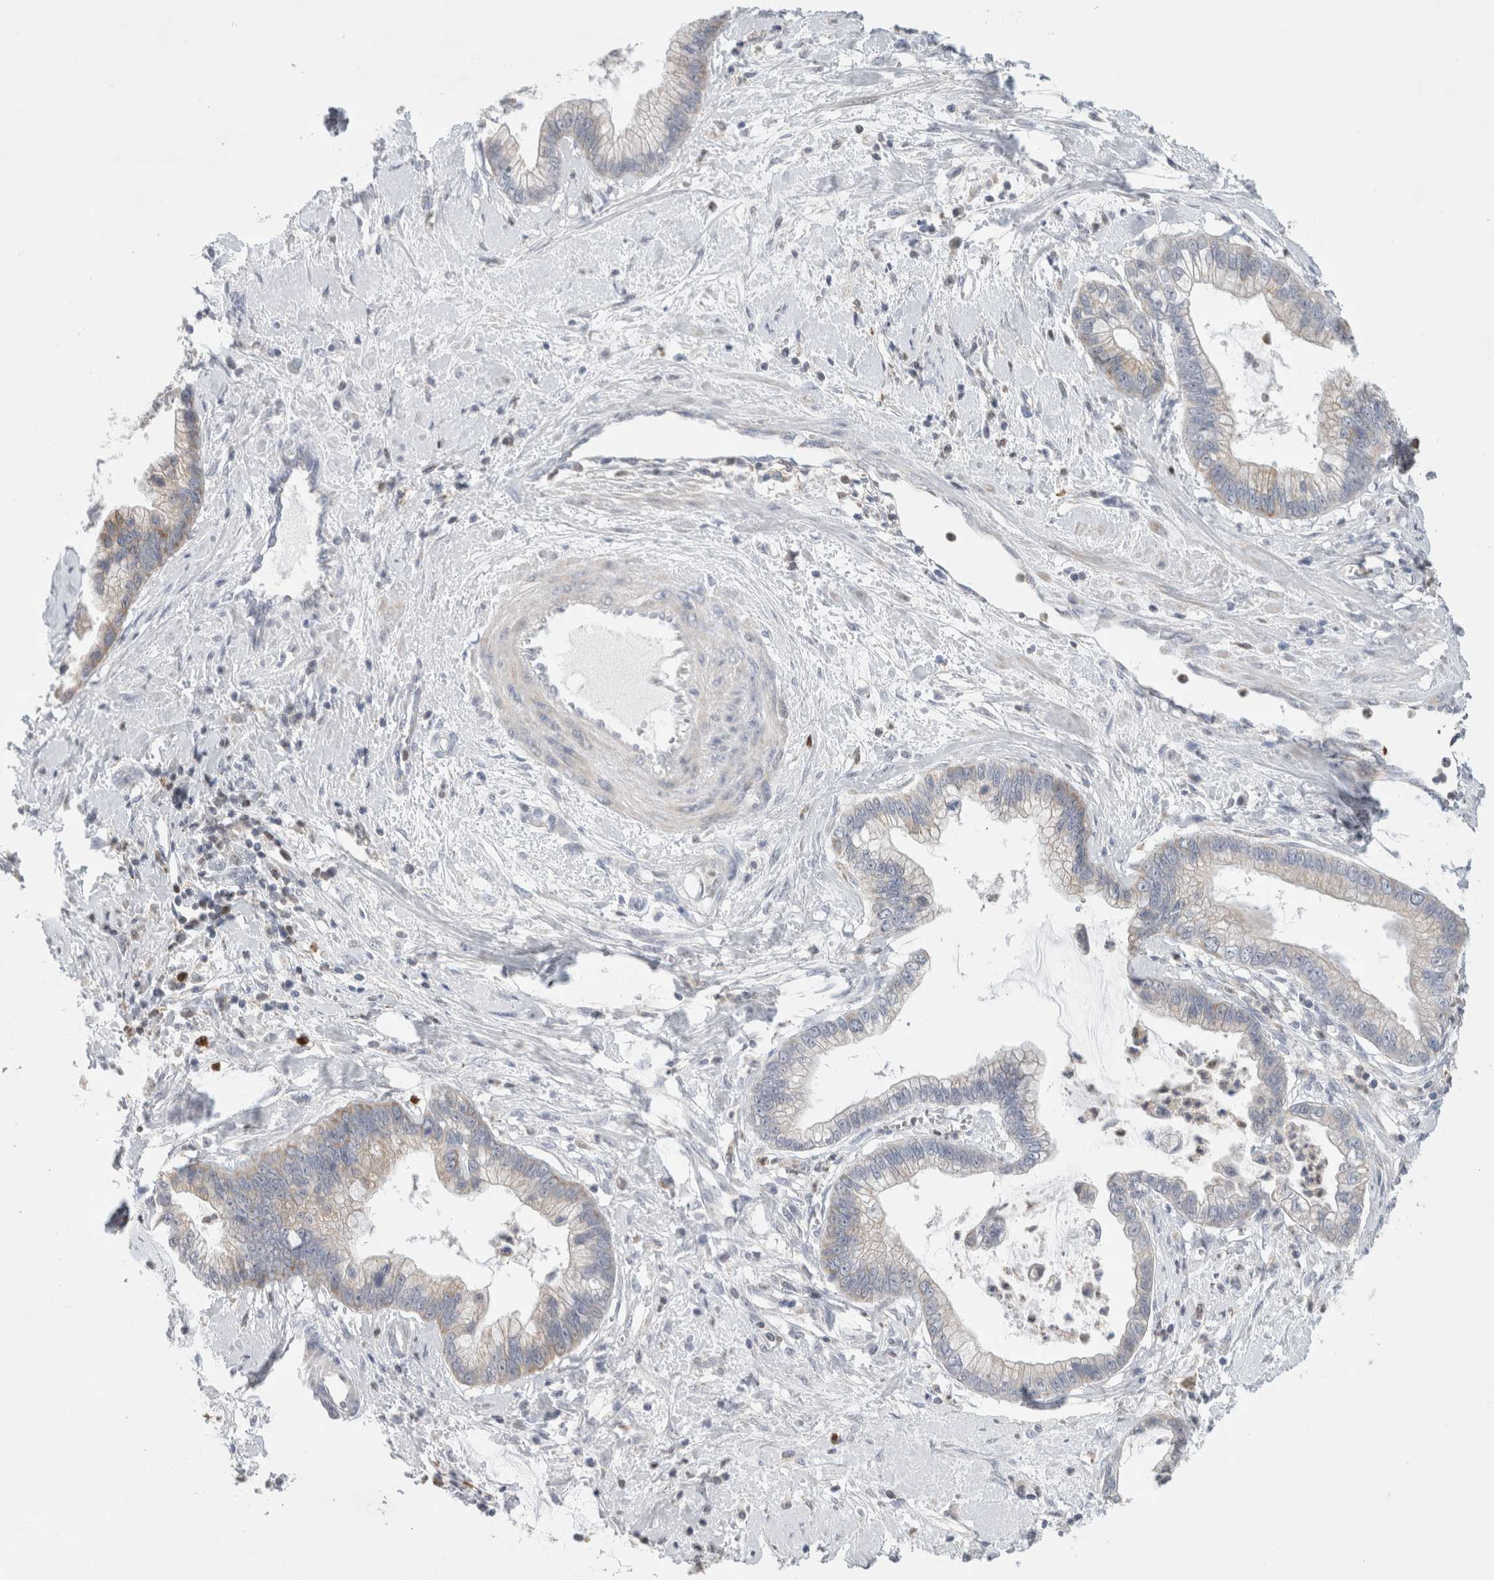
{"staining": {"intensity": "moderate", "quantity": "25%-75%", "location": "cytoplasmic/membranous"}, "tissue": "cervical cancer", "cell_type": "Tumor cells", "image_type": "cancer", "snomed": [{"axis": "morphology", "description": "Adenocarcinoma, NOS"}, {"axis": "topography", "description": "Cervix"}], "caption": "Protein staining of adenocarcinoma (cervical) tissue demonstrates moderate cytoplasmic/membranous positivity in about 25%-75% of tumor cells. The staining is performed using DAB brown chromogen to label protein expression. The nuclei are counter-stained blue using hematoxylin.", "gene": "AGMAT", "patient": {"sex": "female", "age": 44}}